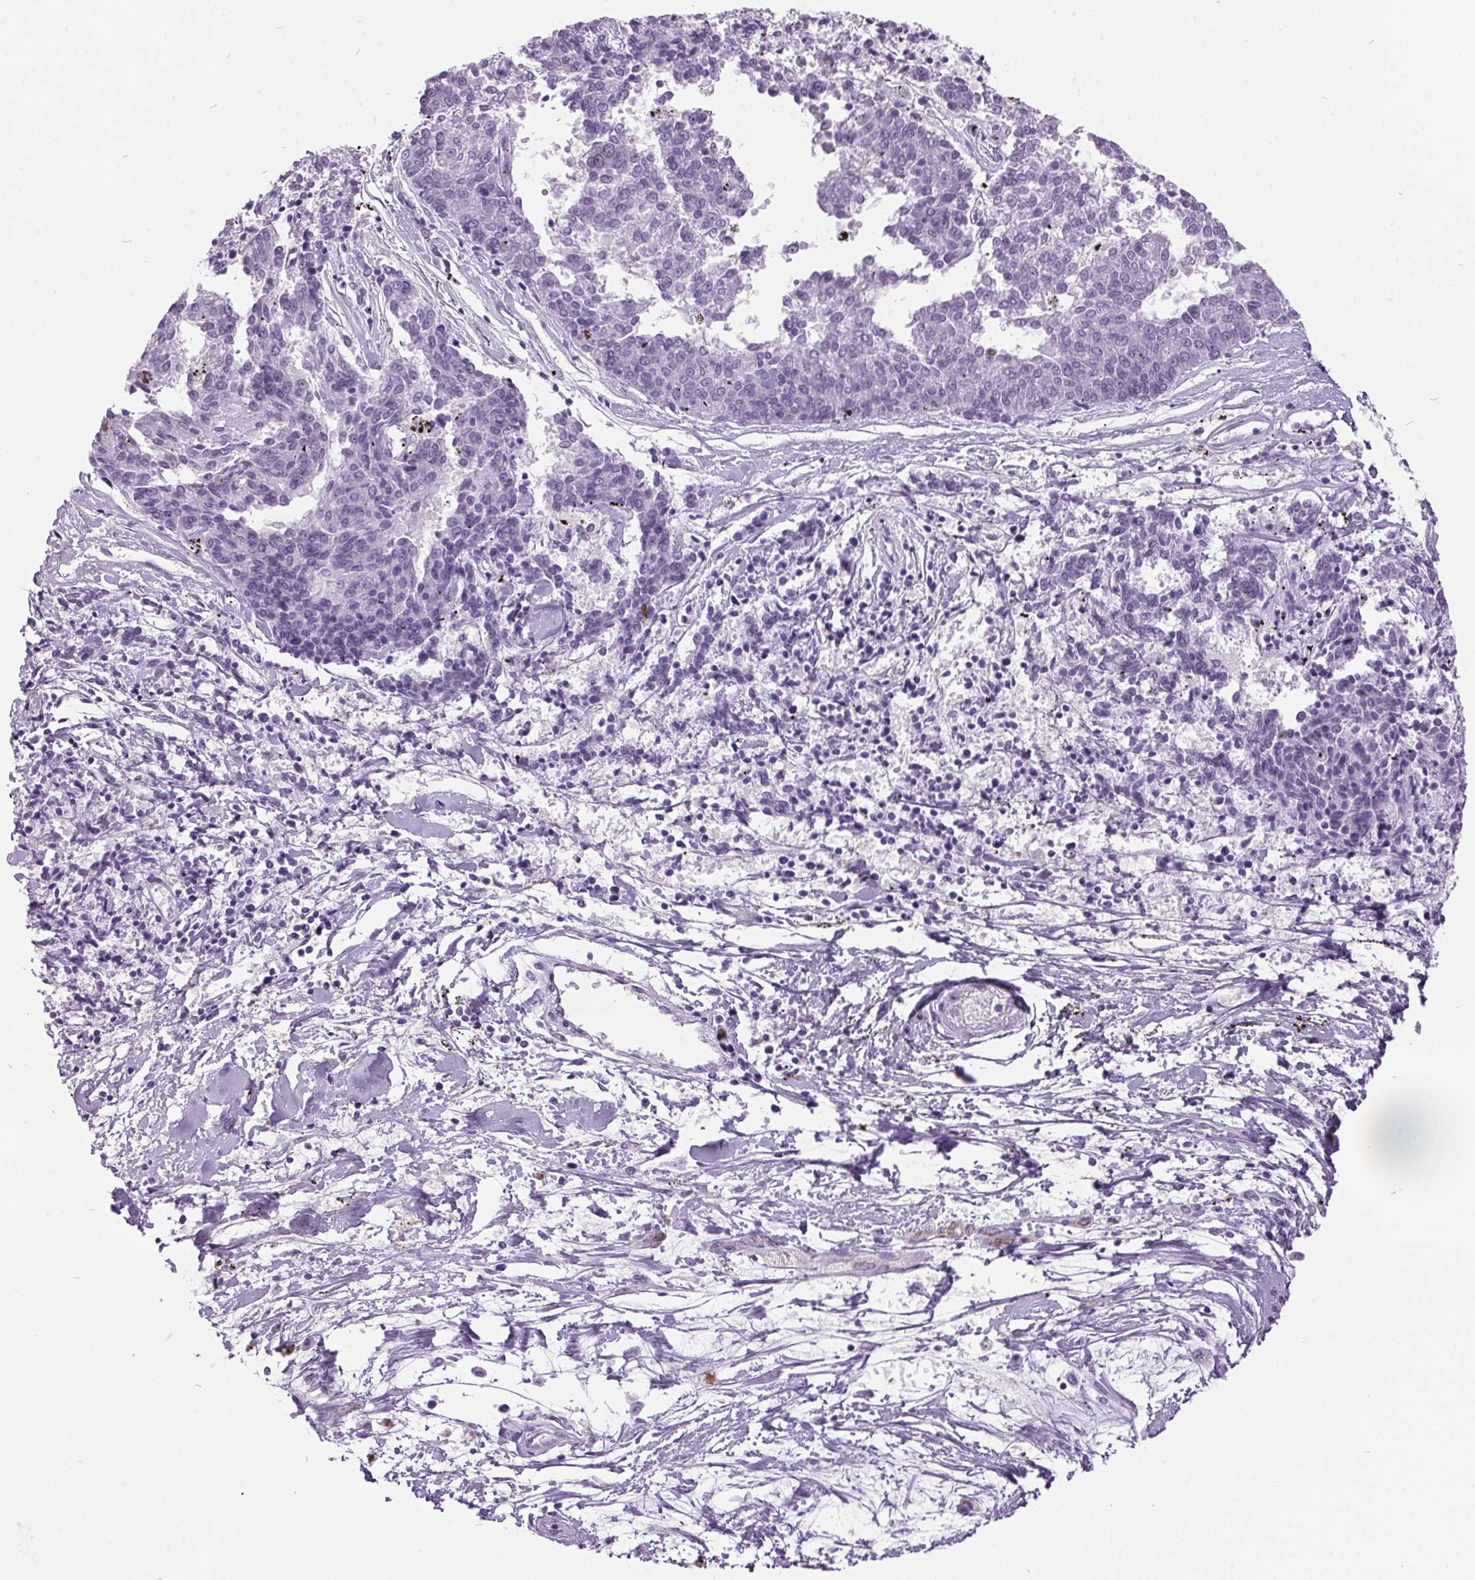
{"staining": {"intensity": "negative", "quantity": "none", "location": "none"}, "tissue": "melanoma", "cell_type": "Tumor cells", "image_type": "cancer", "snomed": [{"axis": "morphology", "description": "Malignant melanoma, NOS"}, {"axis": "topography", "description": "Skin"}], "caption": "A high-resolution image shows immunohistochemistry staining of malignant melanoma, which demonstrates no significant expression in tumor cells.", "gene": "ODAD2", "patient": {"sex": "female", "age": 72}}